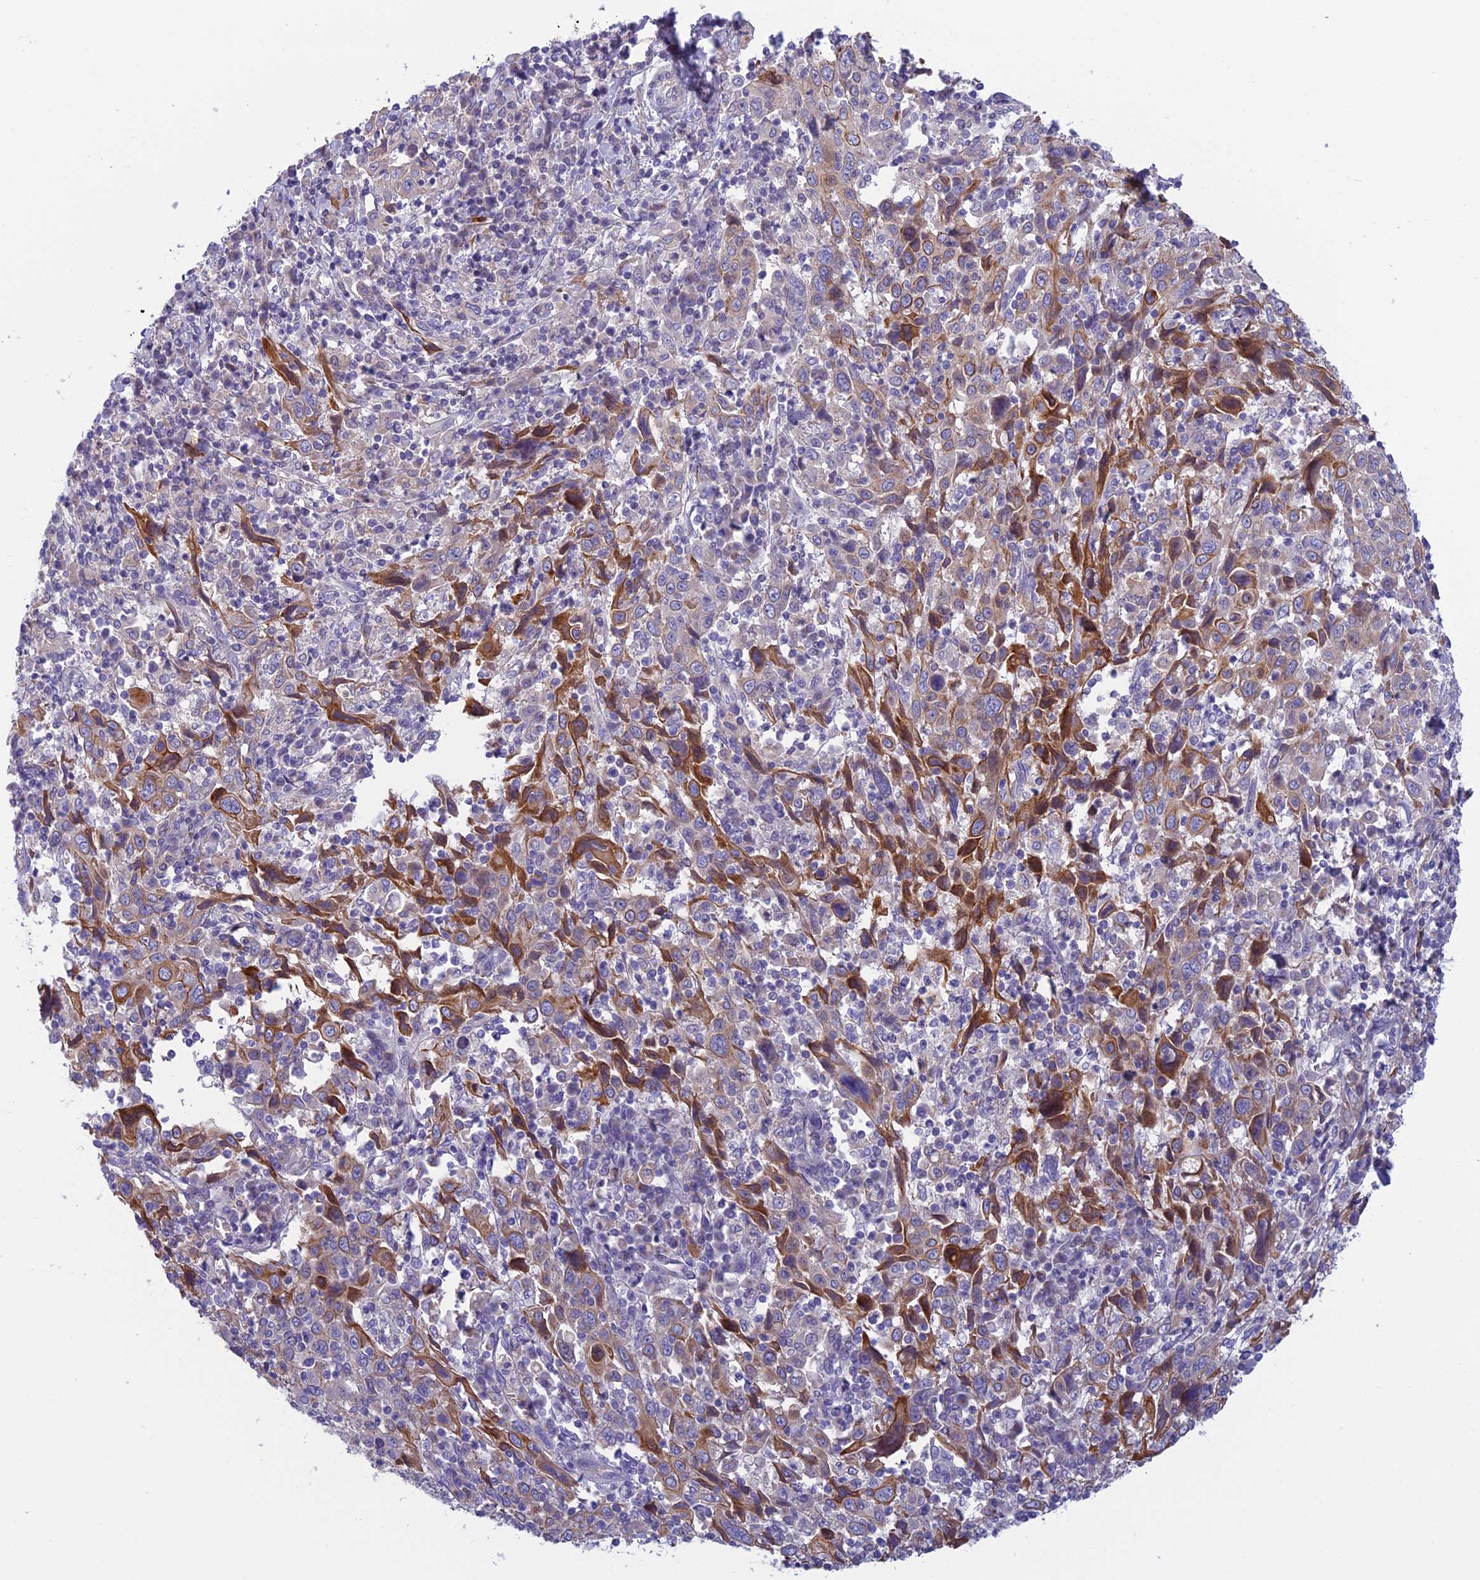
{"staining": {"intensity": "moderate", "quantity": "25%-75%", "location": "cytoplasmic/membranous"}, "tissue": "cervical cancer", "cell_type": "Tumor cells", "image_type": "cancer", "snomed": [{"axis": "morphology", "description": "Squamous cell carcinoma, NOS"}, {"axis": "topography", "description": "Cervix"}], "caption": "About 25%-75% of tumor cells in human cervical cancer (squamous cell carcinoma) show moderate cytoplasmic/membranous protein positivity as visualized by brown immunohistochemical staining.", "gene": "ANGPTL2", "patient": {"sex": "female", "age": 46}}